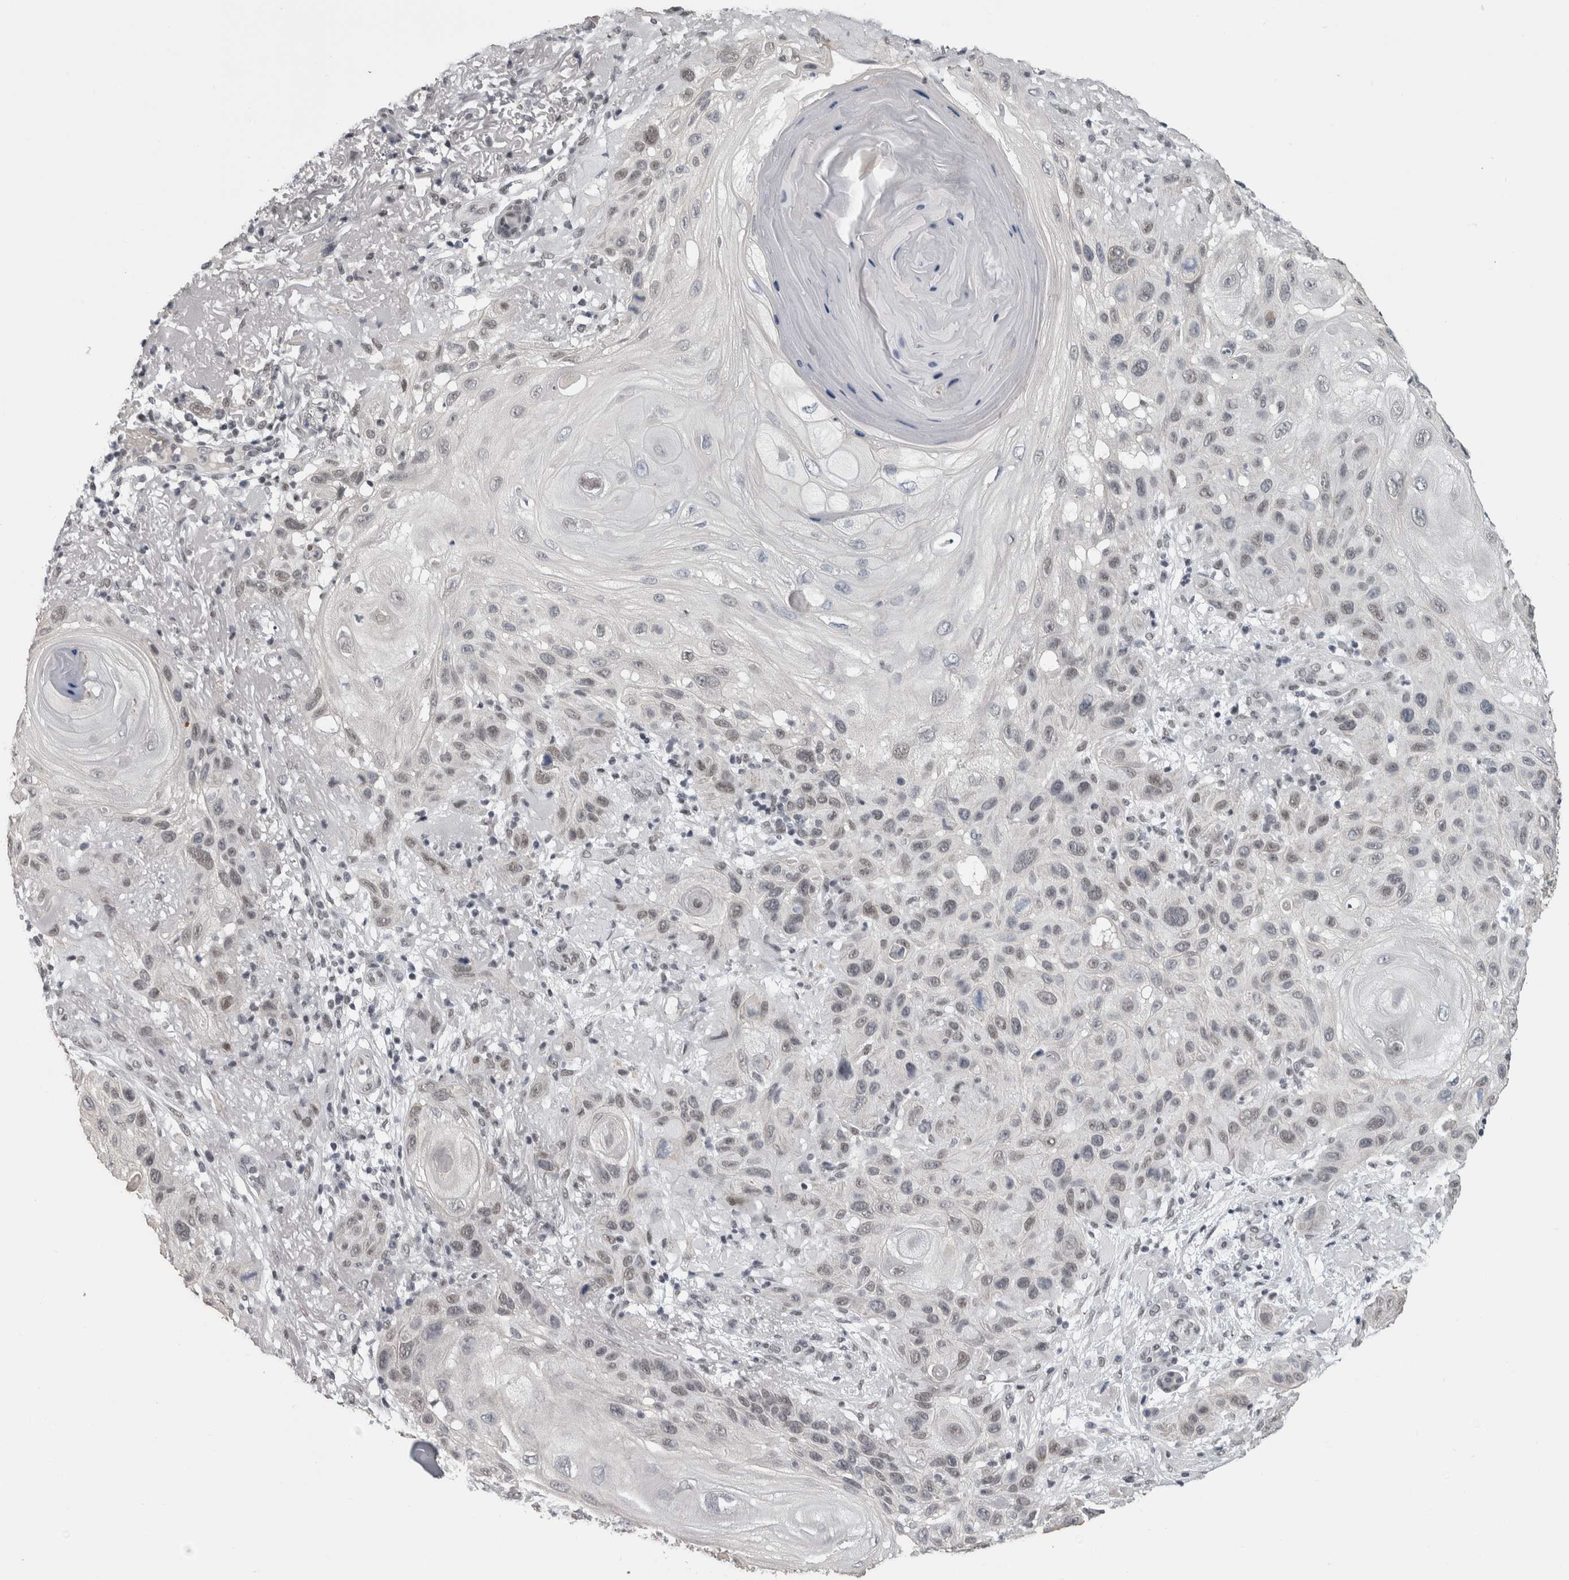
{"staining": {"intensity": "weak", "quantity": "<25%", "location": "nuclear"}, "tissue": "skin cancer", "cell_type": "Tumor cells", "image_type": "cancer", "snomed": [{"axis": "morphology", "description": "Normal tissue, NOS"}, {"axis": "morphology", "description": "Squamous cell carcinoma, NOS"}, {"axis": "topography", "description": "Skin"}], "caption": "Immunohistochemistry micrograph of neoplastic tissue: human skin cancer (squamous cell carcinoma) stained with DAB exhibits no significant protein staining in tumor cells. The staining was performed using DAB (3,3'-diaminobenzidine) to visualize the protein expression in brown, while the nuclei were stained in blue with hematoxylin (Magnification: 20x).", "gene": "ARID4B", "patient": {"sex": "female", "age": 96}}